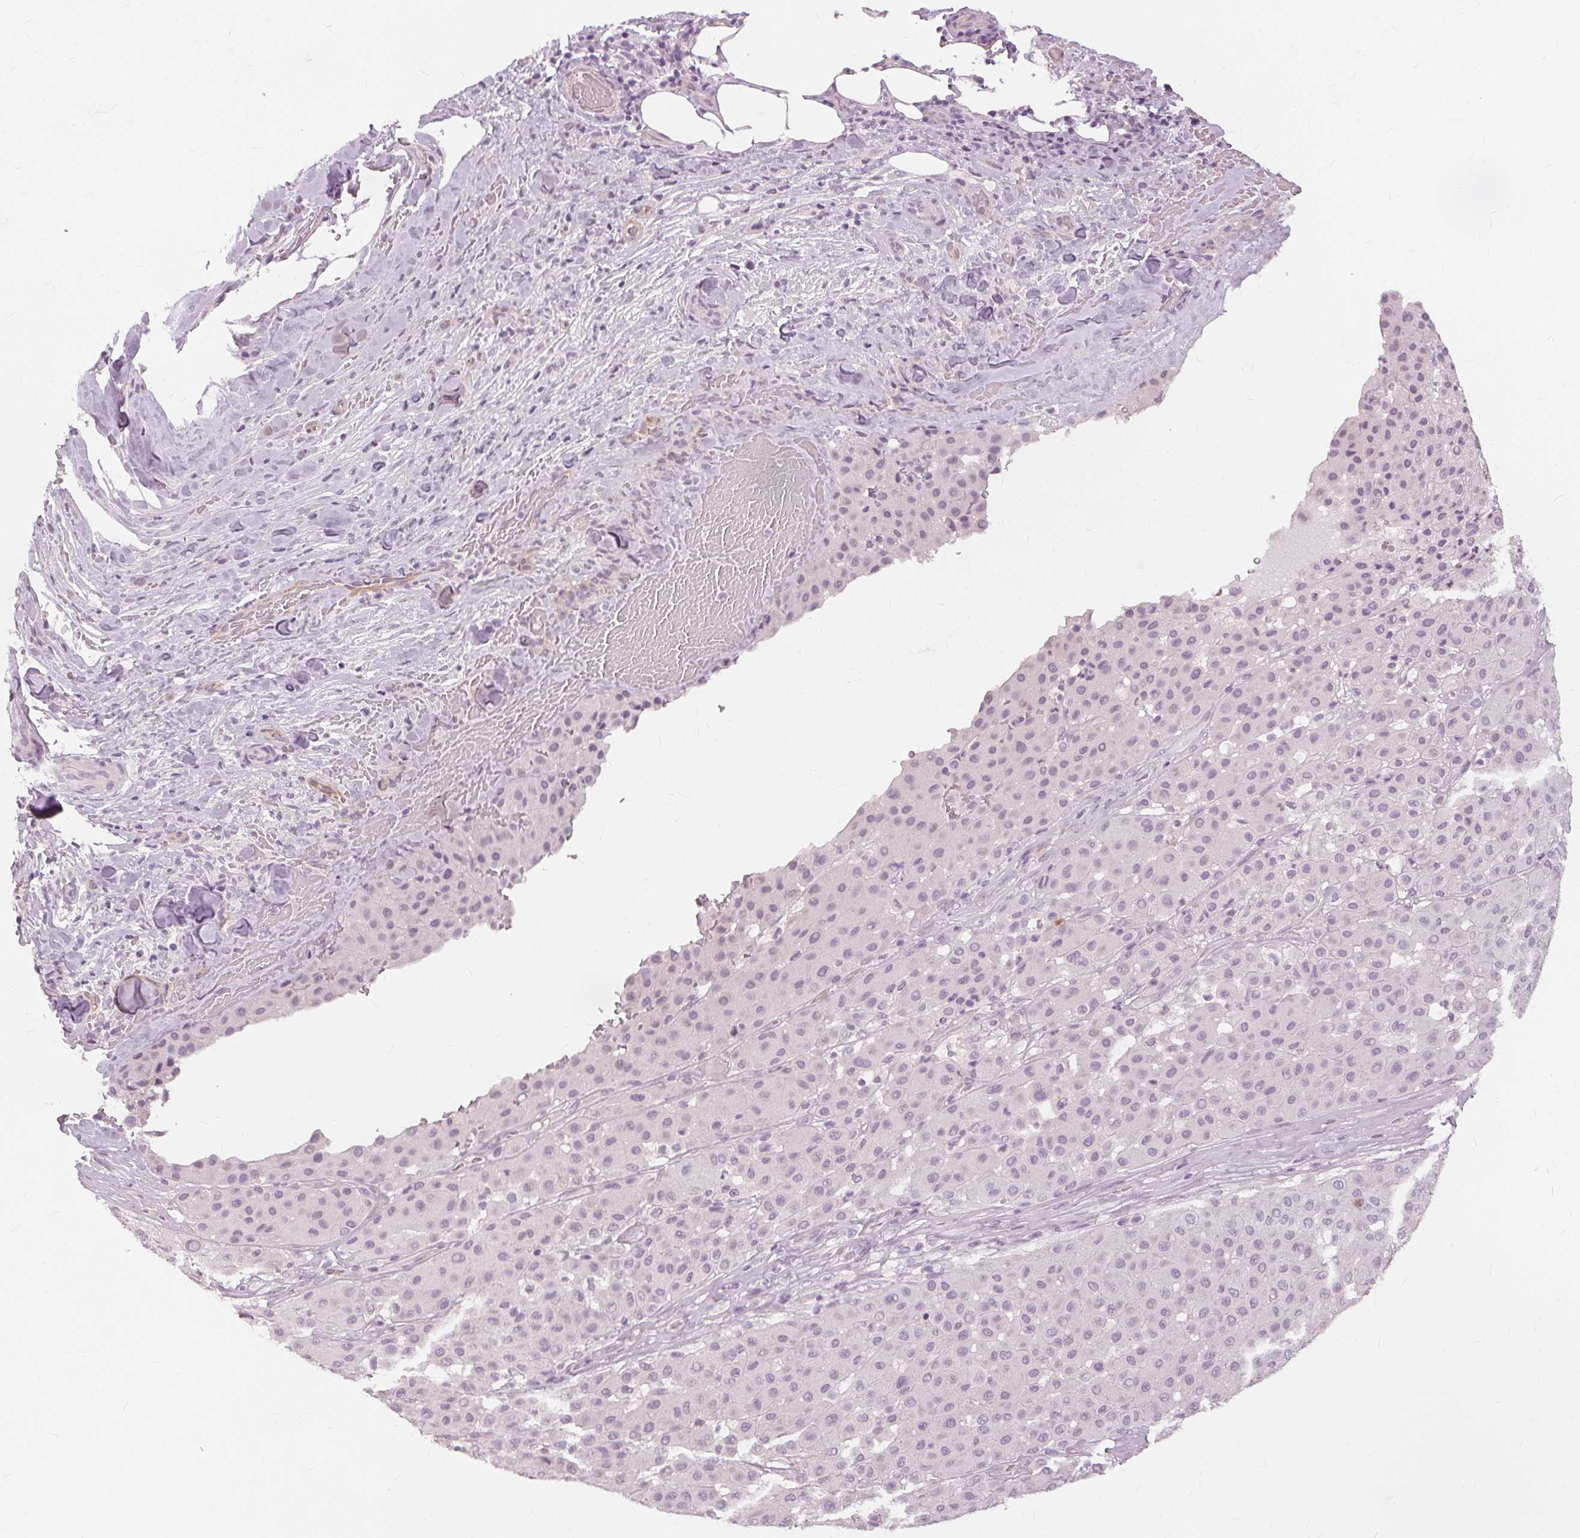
{"staining": {"intensity": "negative", "quantity": "none", "location": "none"}, "tissue": "melanoma", "cell_type": "Tumor cells", "image_type": "cancer", "snomed": [{"axis": "morphology", "description": "Malignant melanoma, Metastatic site"}, {"axis": "topography", "description": "Smooth muscle"}], "caption": "High power microscopy micrograph of an immunohistochemistry (IHC) photomicrograph of melanoma, revealing no significant positivity in tumor cells.", "gene": "SFTPD", "patient": {"sex": "male", "age": 41}}